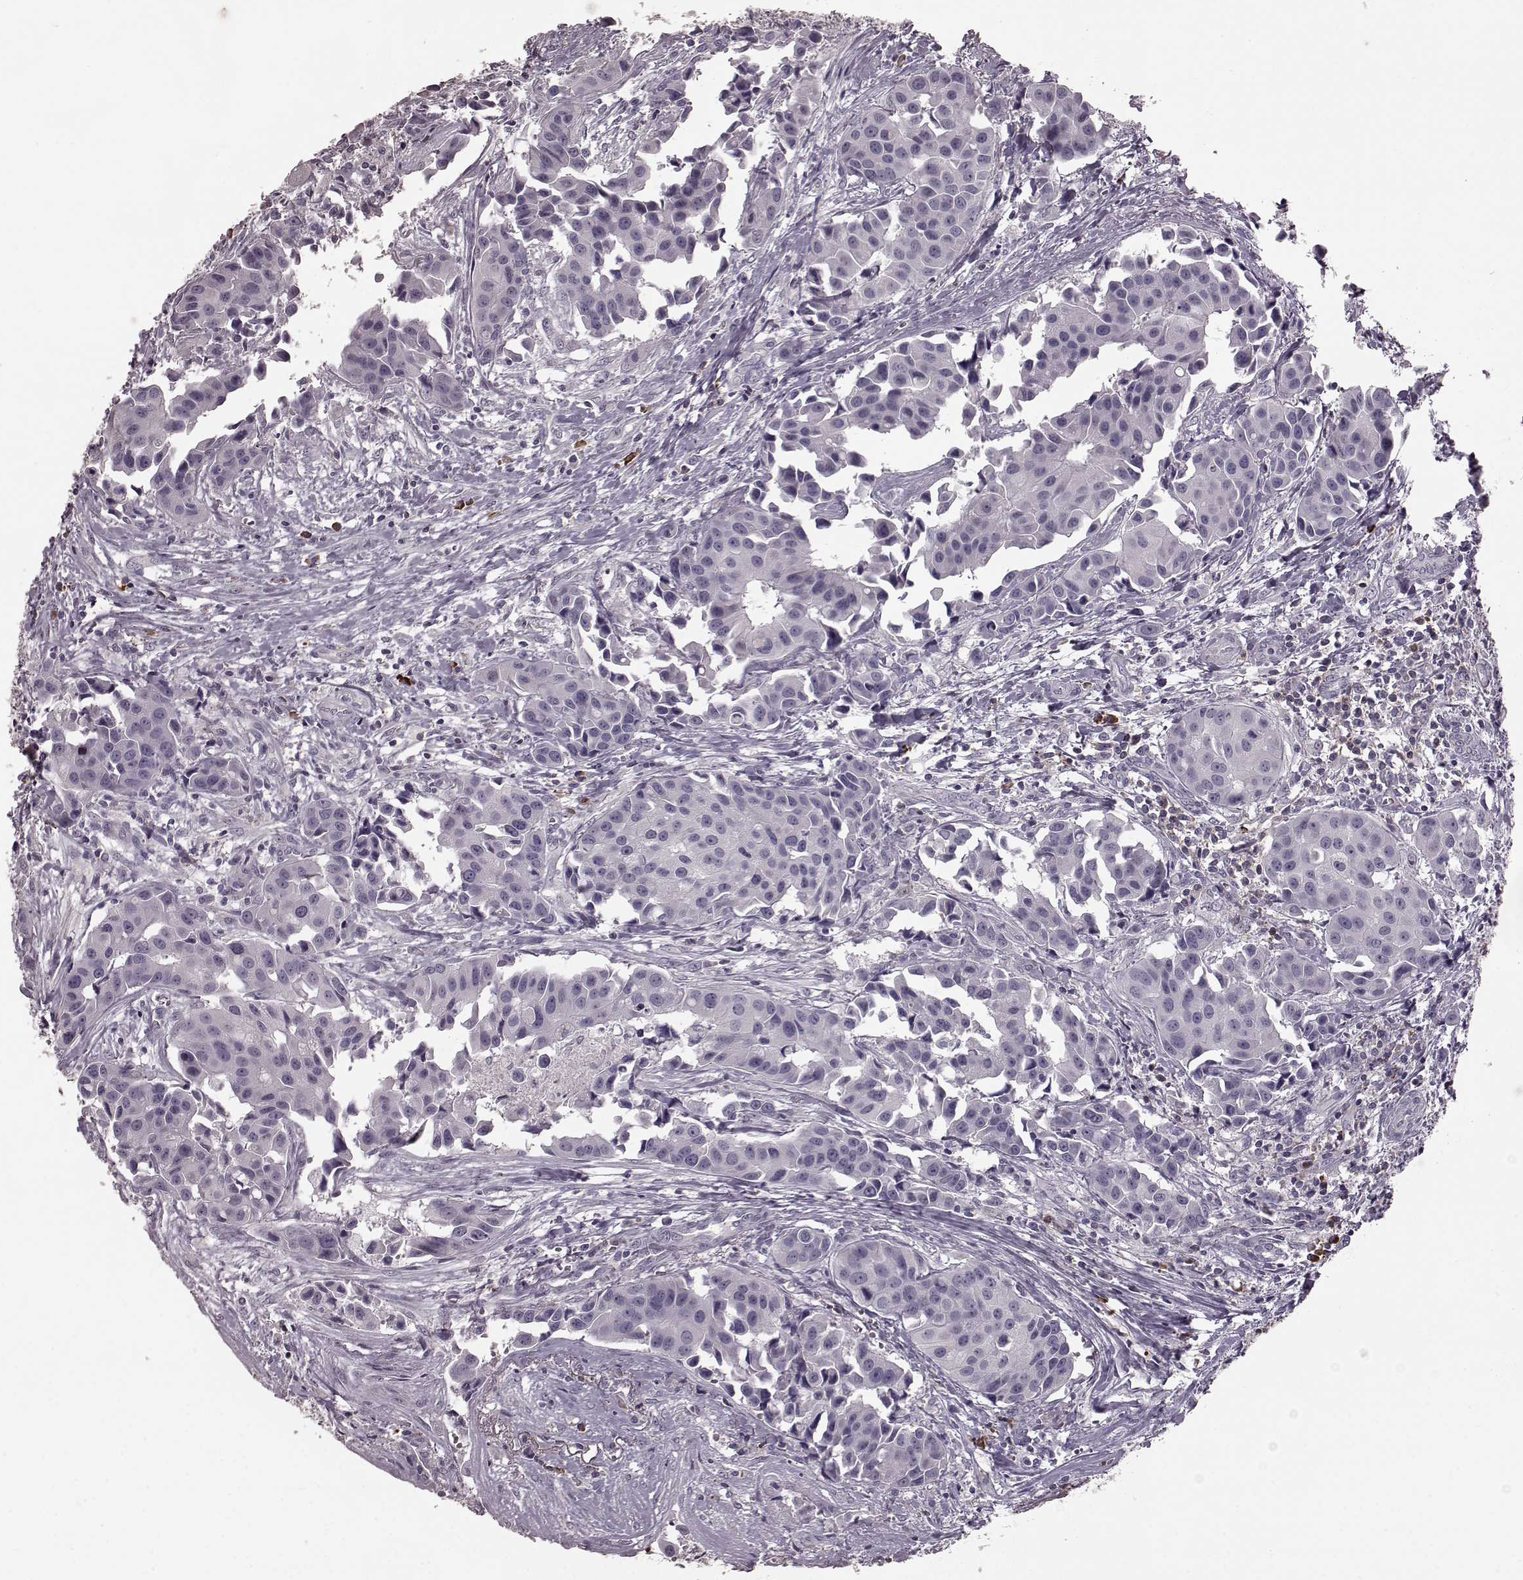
{"staining": {"intensity": "negative", "quantity": "none", "location": "none"}, "tissue": "head and neck cancer", "cell_type": "Tumor cells", "image_type": "cancer", "snomed": [{"axis": "morphology", "description": "Adenocarcinoma, NOS"}, {"axis": "topography", "description": "Head-Neck"}], "caption": "The histopathology image shows no significant staining in tumor cells of adenocarcinoma (head and neck). (Brightfield microscopy of DAB immunohistochemistry at high magnification).", "gene": "CD28", "patient": {"sex": "male", "age": 76}}